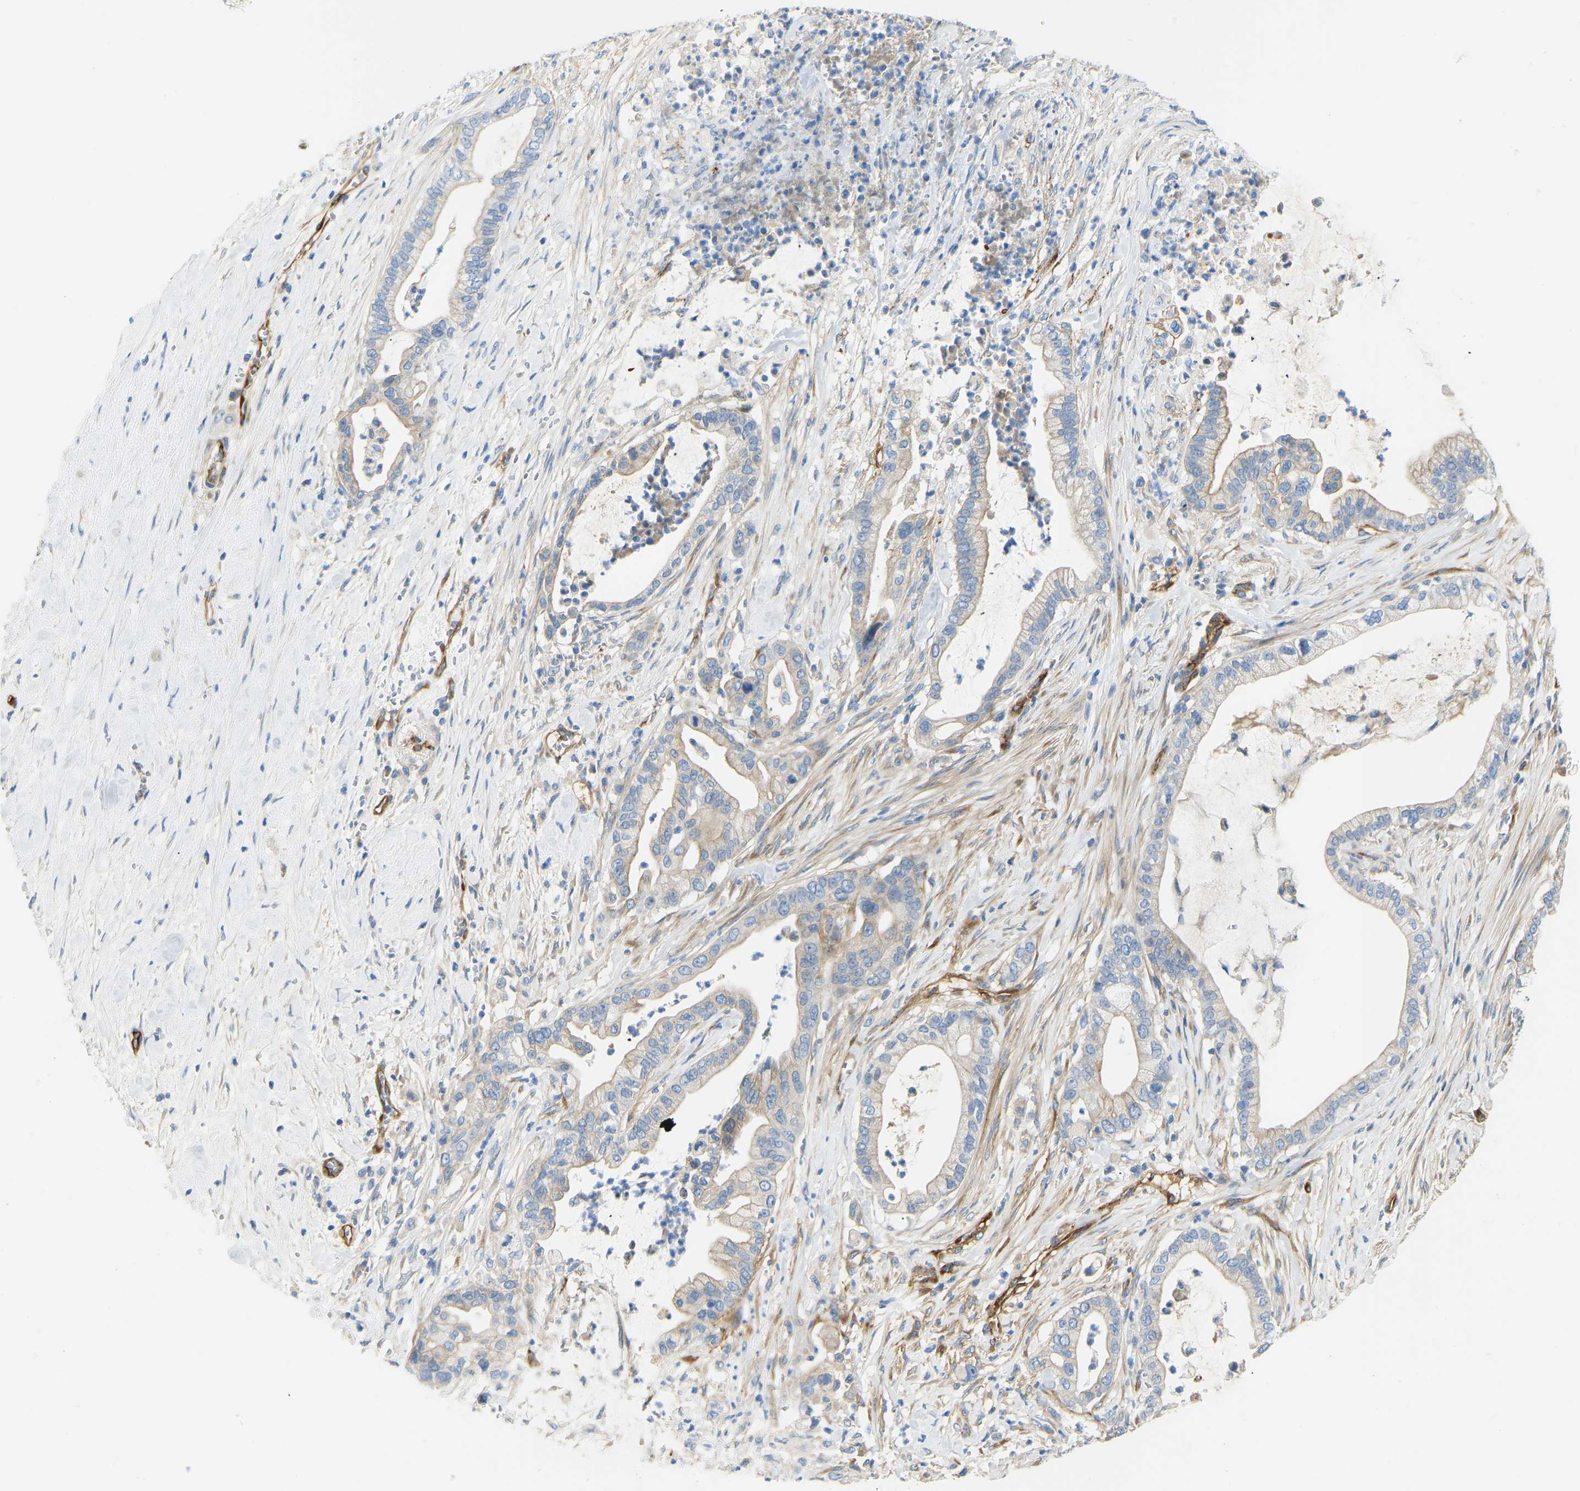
{"staining": {"intensity": "weak", "quantity": ">75%", "location": "cytoplasmic/membranous"}, "tissue": "pancreatic cancer", "cell_type": "Tumor cells", "image_type": "cancer", "snomed": [{"axis": "morphology", "description": "Adenocarcinoma, NOS"}, {"axis": "topography", "description": "Pancreas"}], "caption": "High-power microscopy captured an immunohistochemistry (IHC) photomicrograph of pancreatic cancer (adenocarcinoma), revealing weak cytoplasmic/membranous staining in about >75% of tumor cells.", "gene": "COL15A1", "patient": {"sex": "male", "age": 69}}